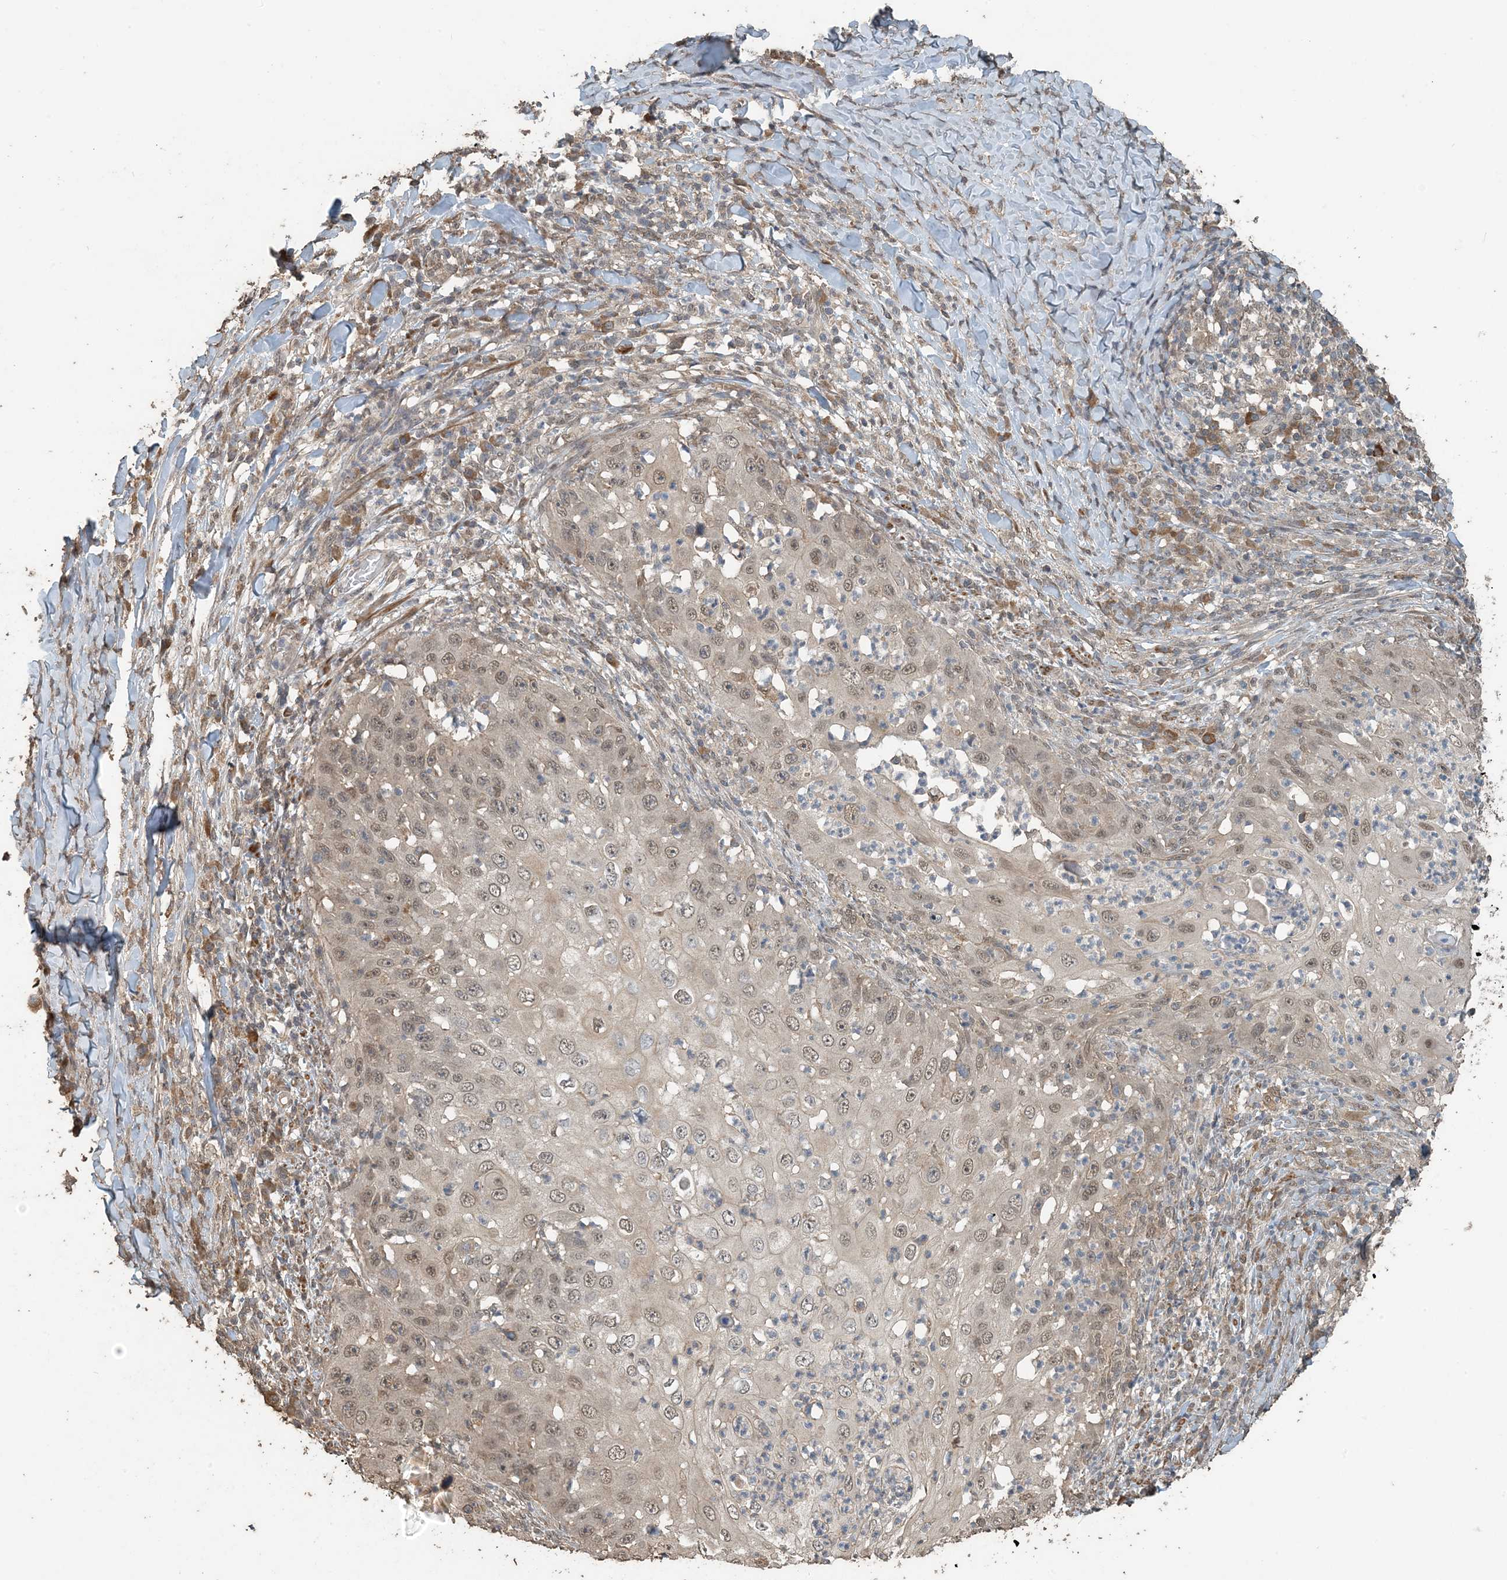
{"staining": {"intensity": "weak", "quantity": ">75%", "location": "cytoplasmic/membranous,nuclear"}, "tissue": "skin cancer", "cell_type": "Tumor cells", "image_type": "cancer", "snomed": [{"axis": "morphology", "description": "Squamous cell carcinoma, NOS"}, {"axis": "topography", "description": "Skin"}], "caption": "Immunohistochemical staining of human skin cancer (squamous cell carcinoma) displays weak cytoplasmic/membranous and nuclear protein staining in about >75% of tumor cells.", "gene": "ZC3H12A", "patient": {"sex": "female", "age": 44}}